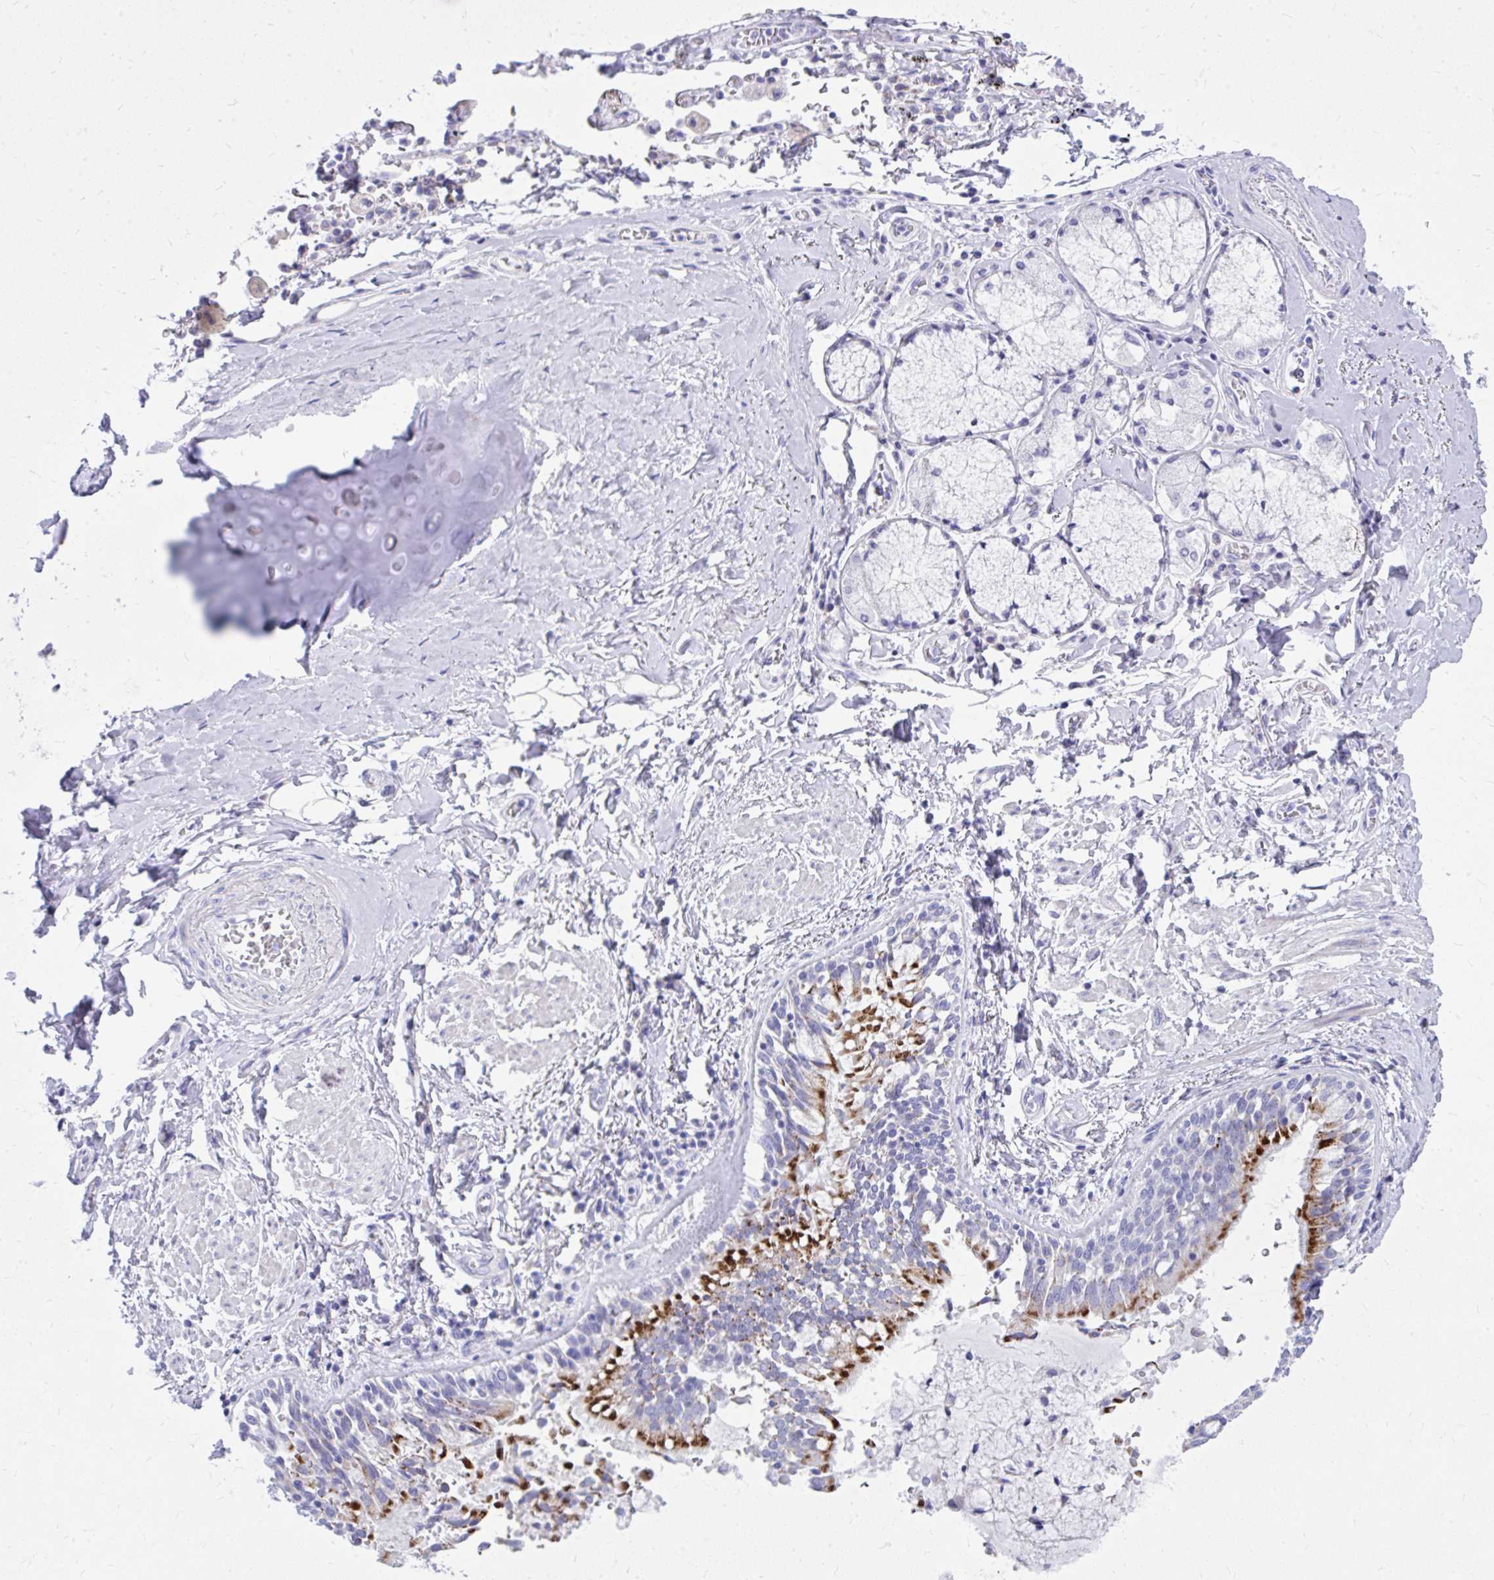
{"staining": {"intensity": "negative", "quantity": "none", "location": "none"}, "tissue": "adipose tissue", "cell_type": "Adipocytes", "image_type": "normal", "snomed": [{"axis": "morphology", "description": "Normal tissue, NOS"}, {"axis": "morphology", "description": "Degeneration, NOS"}, {"axis": "topography", "description": "Cartilage tissue"}, {"axis": "topography", "description": "Lung"}], "caption": "This is an immunohistochemistry histopathology image of unremarkable human adipose tissue. There is no expression in adipocytes.", "gene": "BCL6B", "patient": {"sex": "female", "age": 61}}